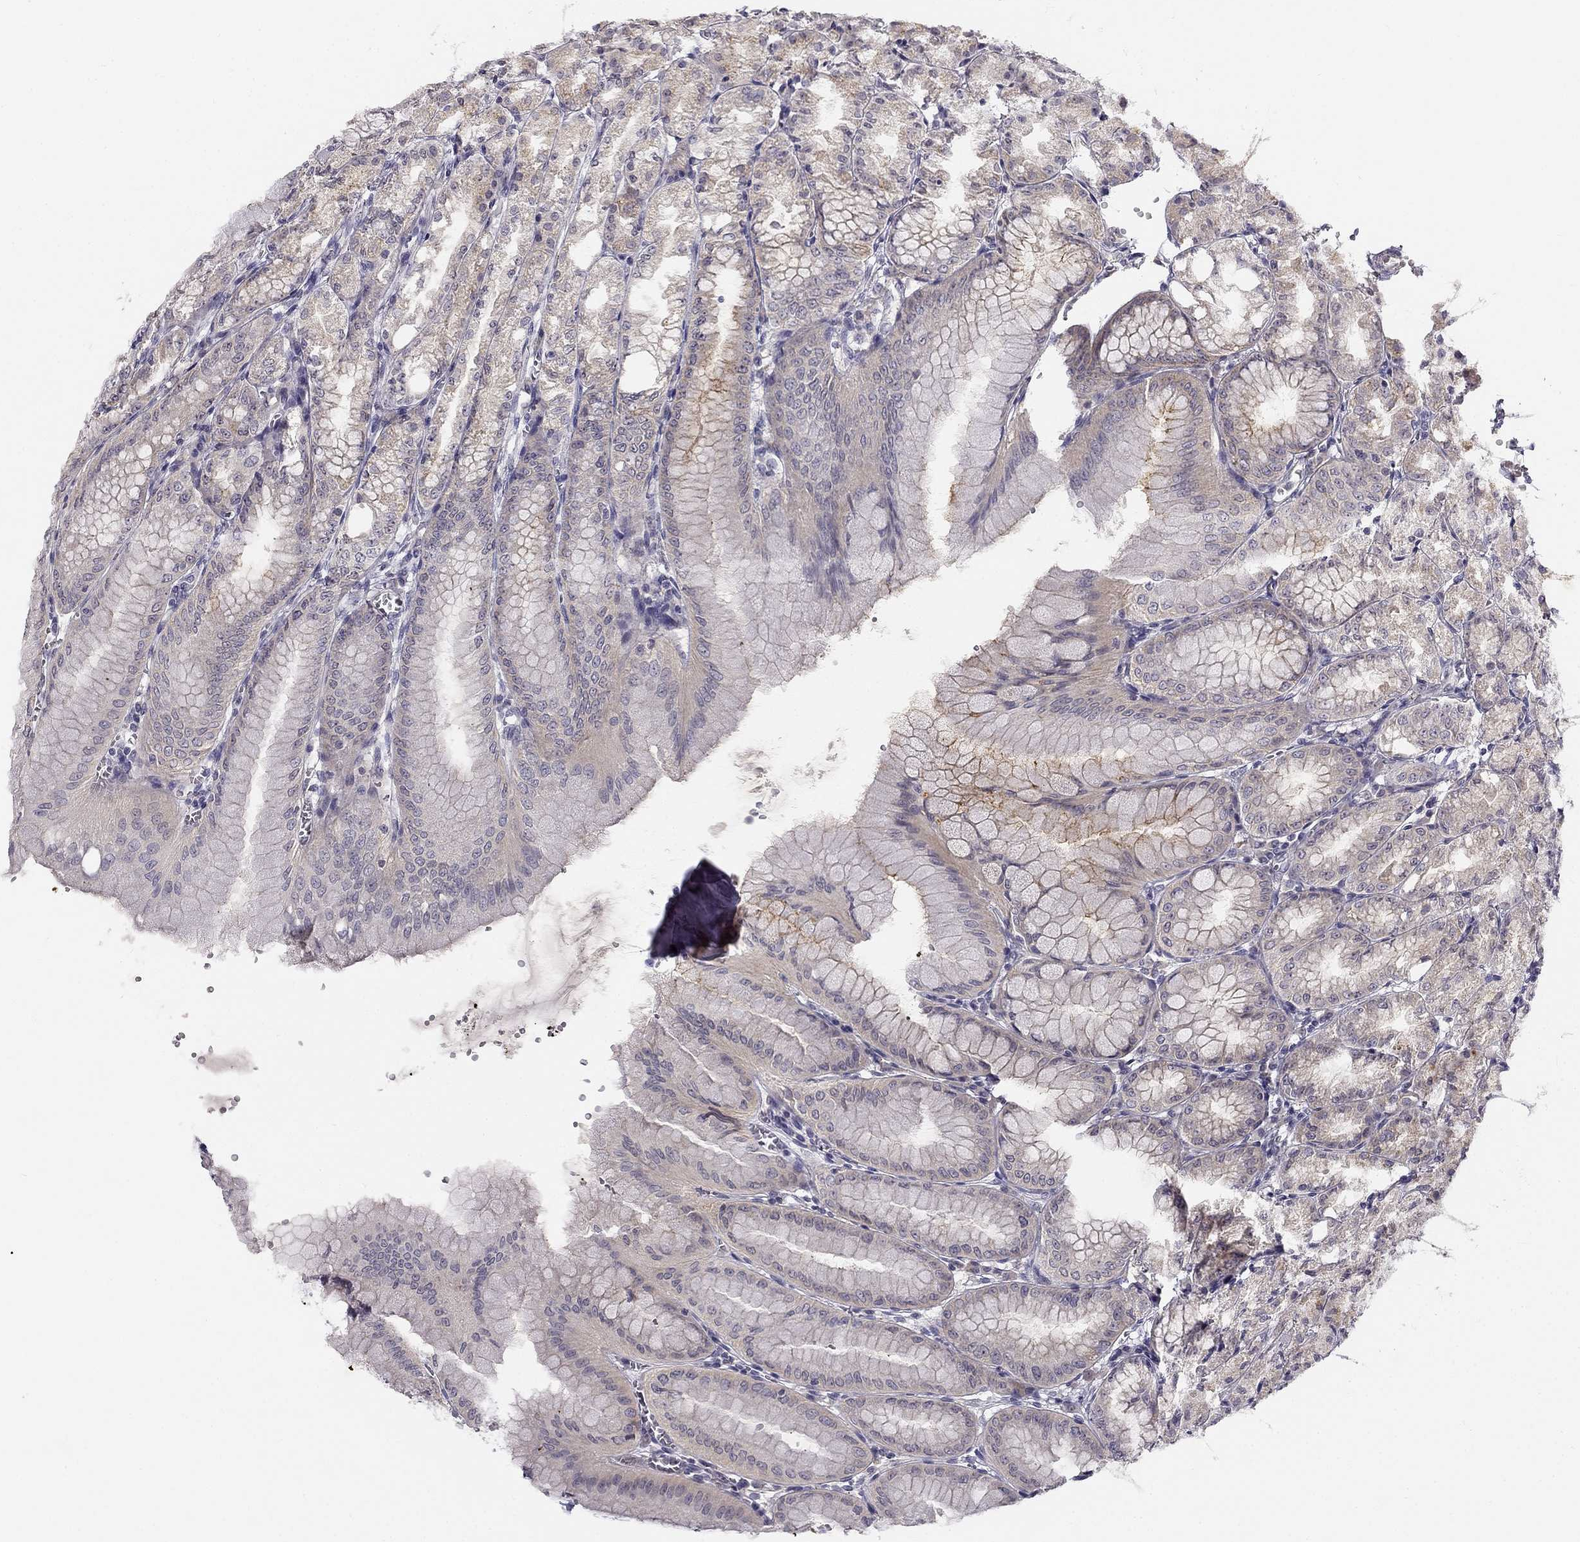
{"staining": {"intensity": "moderate", "quantity": "<25%", "location": "cytoplasmic/membranous"}, "tissue": "stomach", "cell_type": "Glandular cells", "image_type": "normal", "snomed": [{"axis": "morphology", "description": "Normal tissue, NOS"}, {"axis": "topography", "description": "Stomach, lower"}], "caption": "Immunohistochemical staining of benign stomach reveals <25% levels of moderate cytoplasmic/membranous protein staining in about <25% of glandular cells.", "gene": "CNR1", "patient": {"sex": "male", "age": 71}}